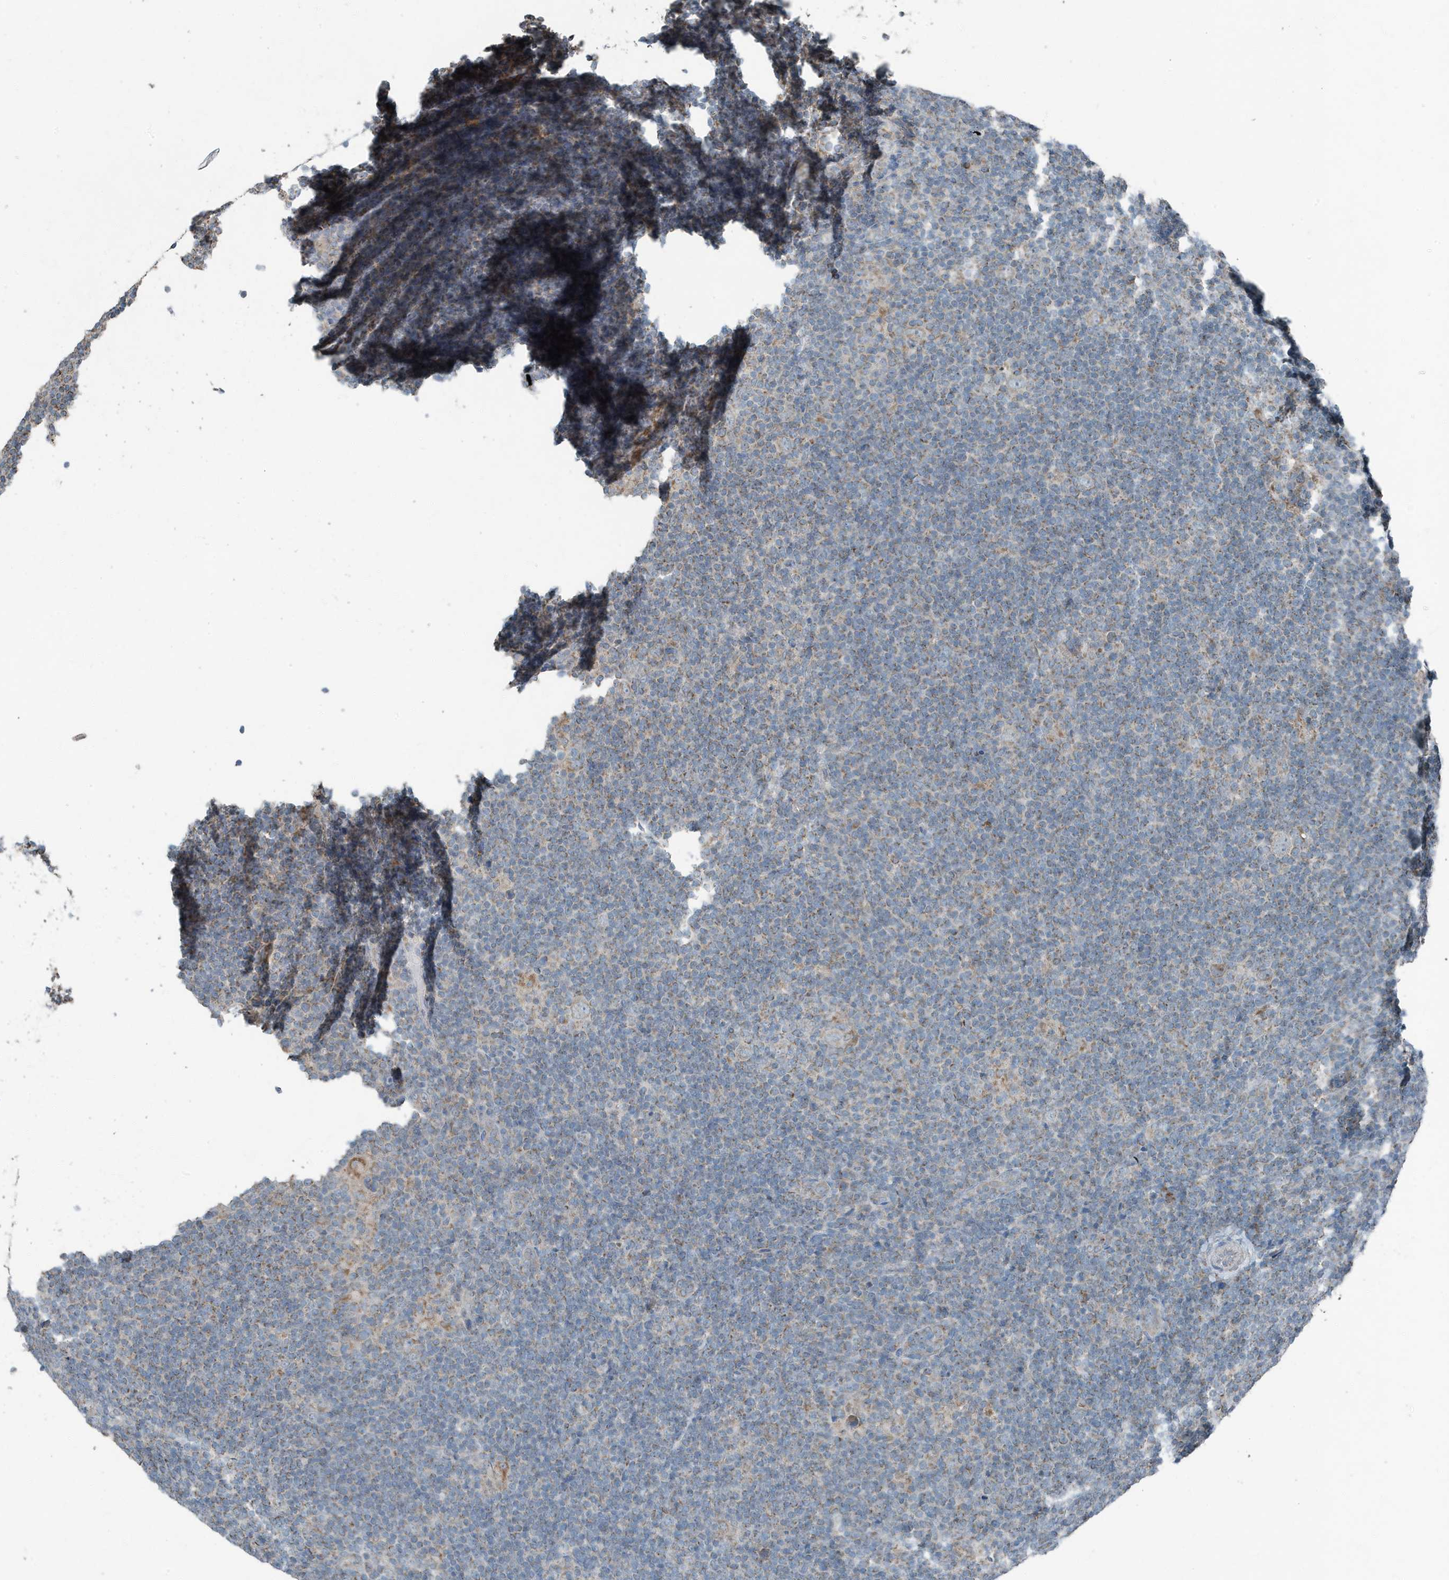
{"staining": {"intensity": "negative", "quantity": "none", "location": "none"}, "tissue": "lymphoma", "cell_type": "Tumor cells", "image_type": "cancer", "snomed": [{"axis": "morphology", "description": "Hodgkin's disease, NOS"}, {"axis": "topography", "description": "Lymph node"}], "caption": "This image is of Hodgkin's disease stained with IHC to label a protein in brown with the nuclei are counter-stained blue. There is no expression in tumor cells. The staining was performed using DAB to visualize the protein expression in brown, while the nuclei were stained in blue with hematoxylin (Magnification: 20x).", "gene": "MT-CYB", "patient": {"sex": "female", "age": 57}}